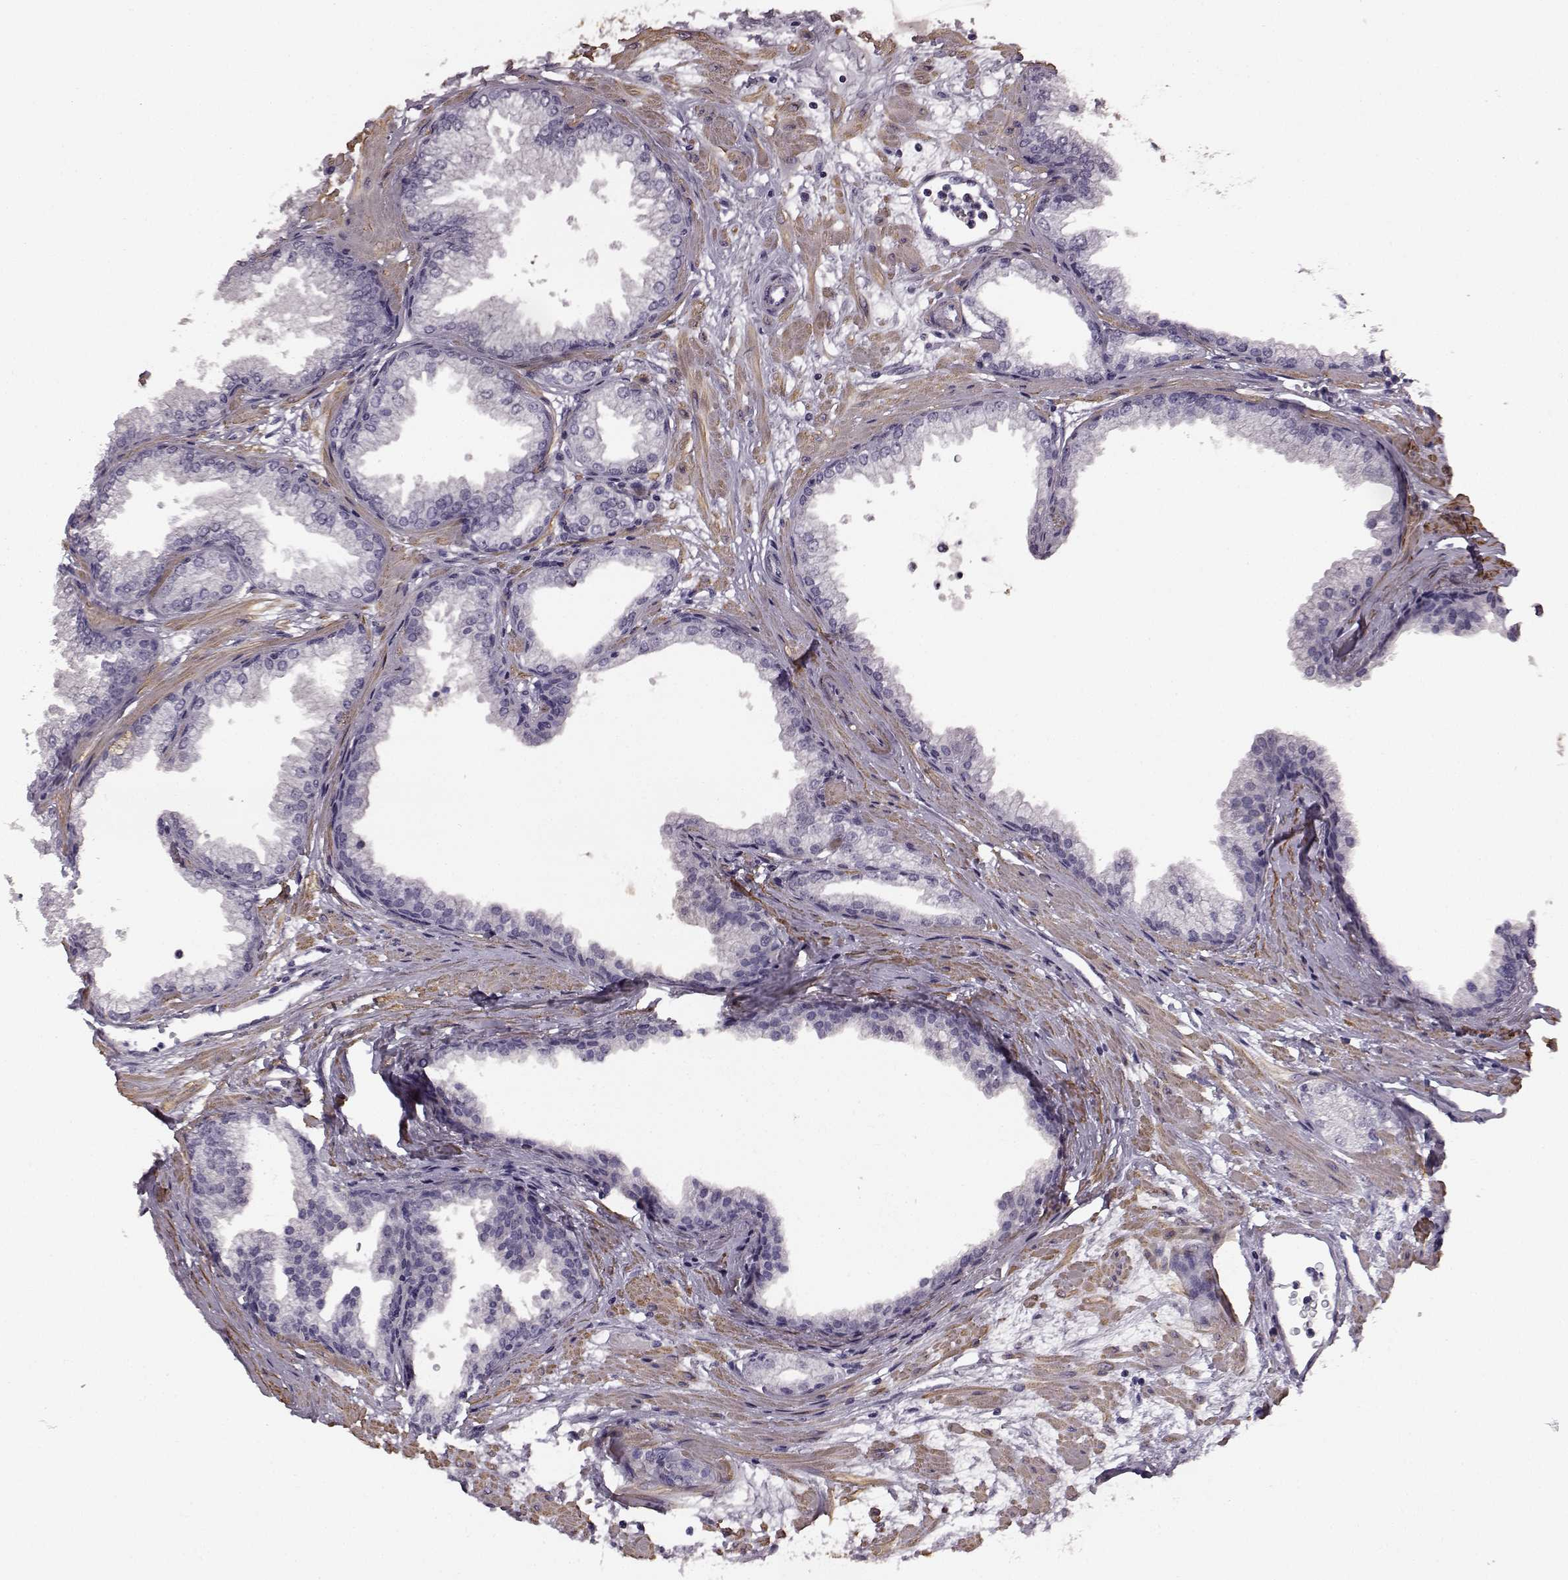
{"staining": {"intensity": "negative", "quantity": "none", "location": "none"}, "tissue": "prostate", "cell_type": "Glandular cells", "image_type": "normal", "snomed": [{"axis": "morphology", "description": "Normal tissue, NOS"}, {"axis": "topography", "description": "Prostate"}], "caption": "Immunohistochemical staining of normal prostate demonstrates no significant positivity in glandular cells. (DAB IHC with hematoxylin counter stain).", "gene": "SLCO3A1", "patient": {"sex": "male", "age": 37}}